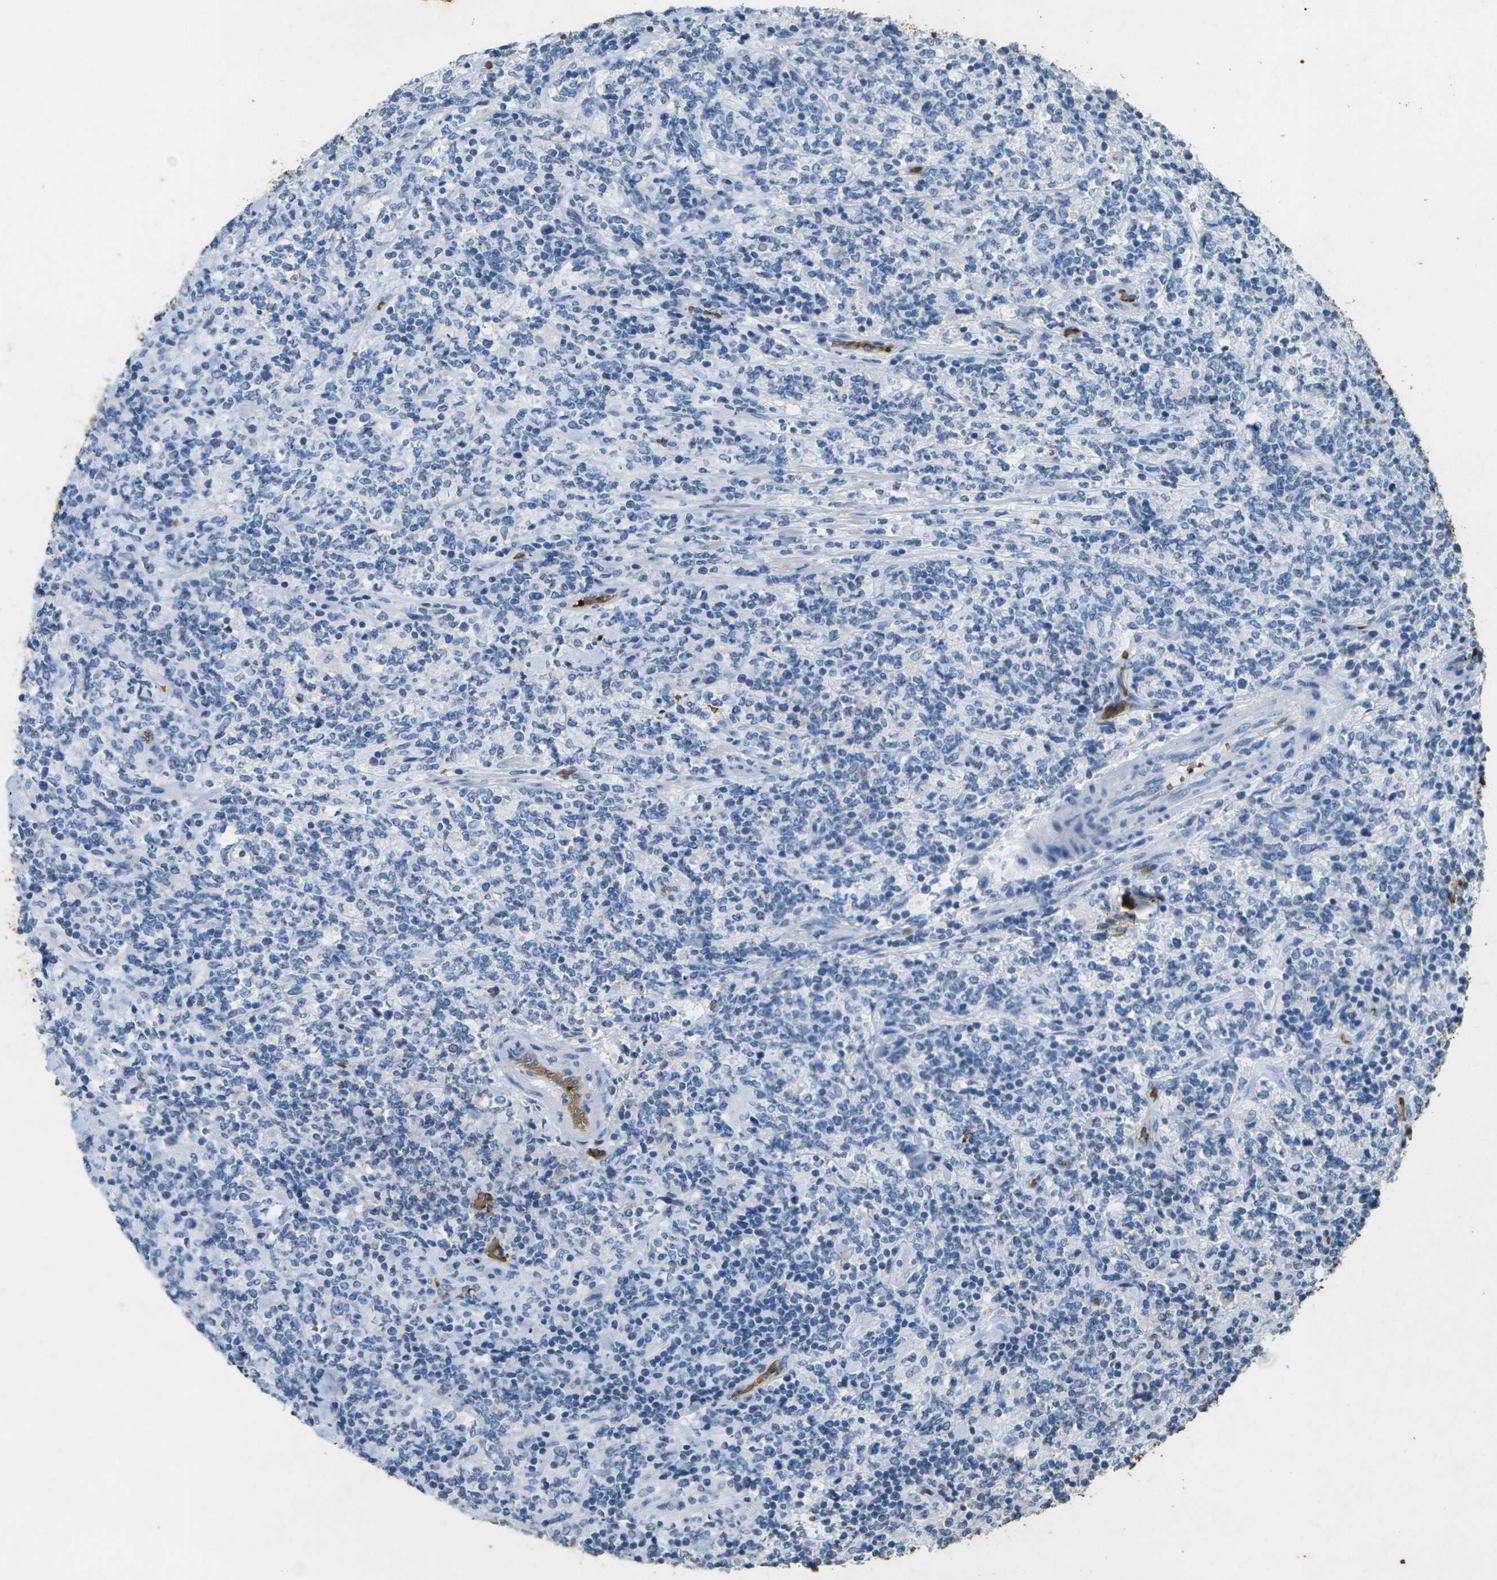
{"staining": {"intensity": "negative", "quantity": "none", "location": "none"}, "tissue": "lymphoma", "cell_type": "Tumor cells", "image_type": "cancer", "snomed": [{"axis": "morphology", "description": "Malignant lymphoma, non-Hodgkin's type, High grade"}, {"axis": "topography", "description": "Soft tissue"}], "caption": "DAB (3,3'-diaminobenzidine) immunohistochemical staining of malignant lymphoma, non-Hodgkin's type (high-grade) reveals no significant positivity in tumor cells.", "gene": "HBB", "patient": {"sex": "male", "age": 18}}